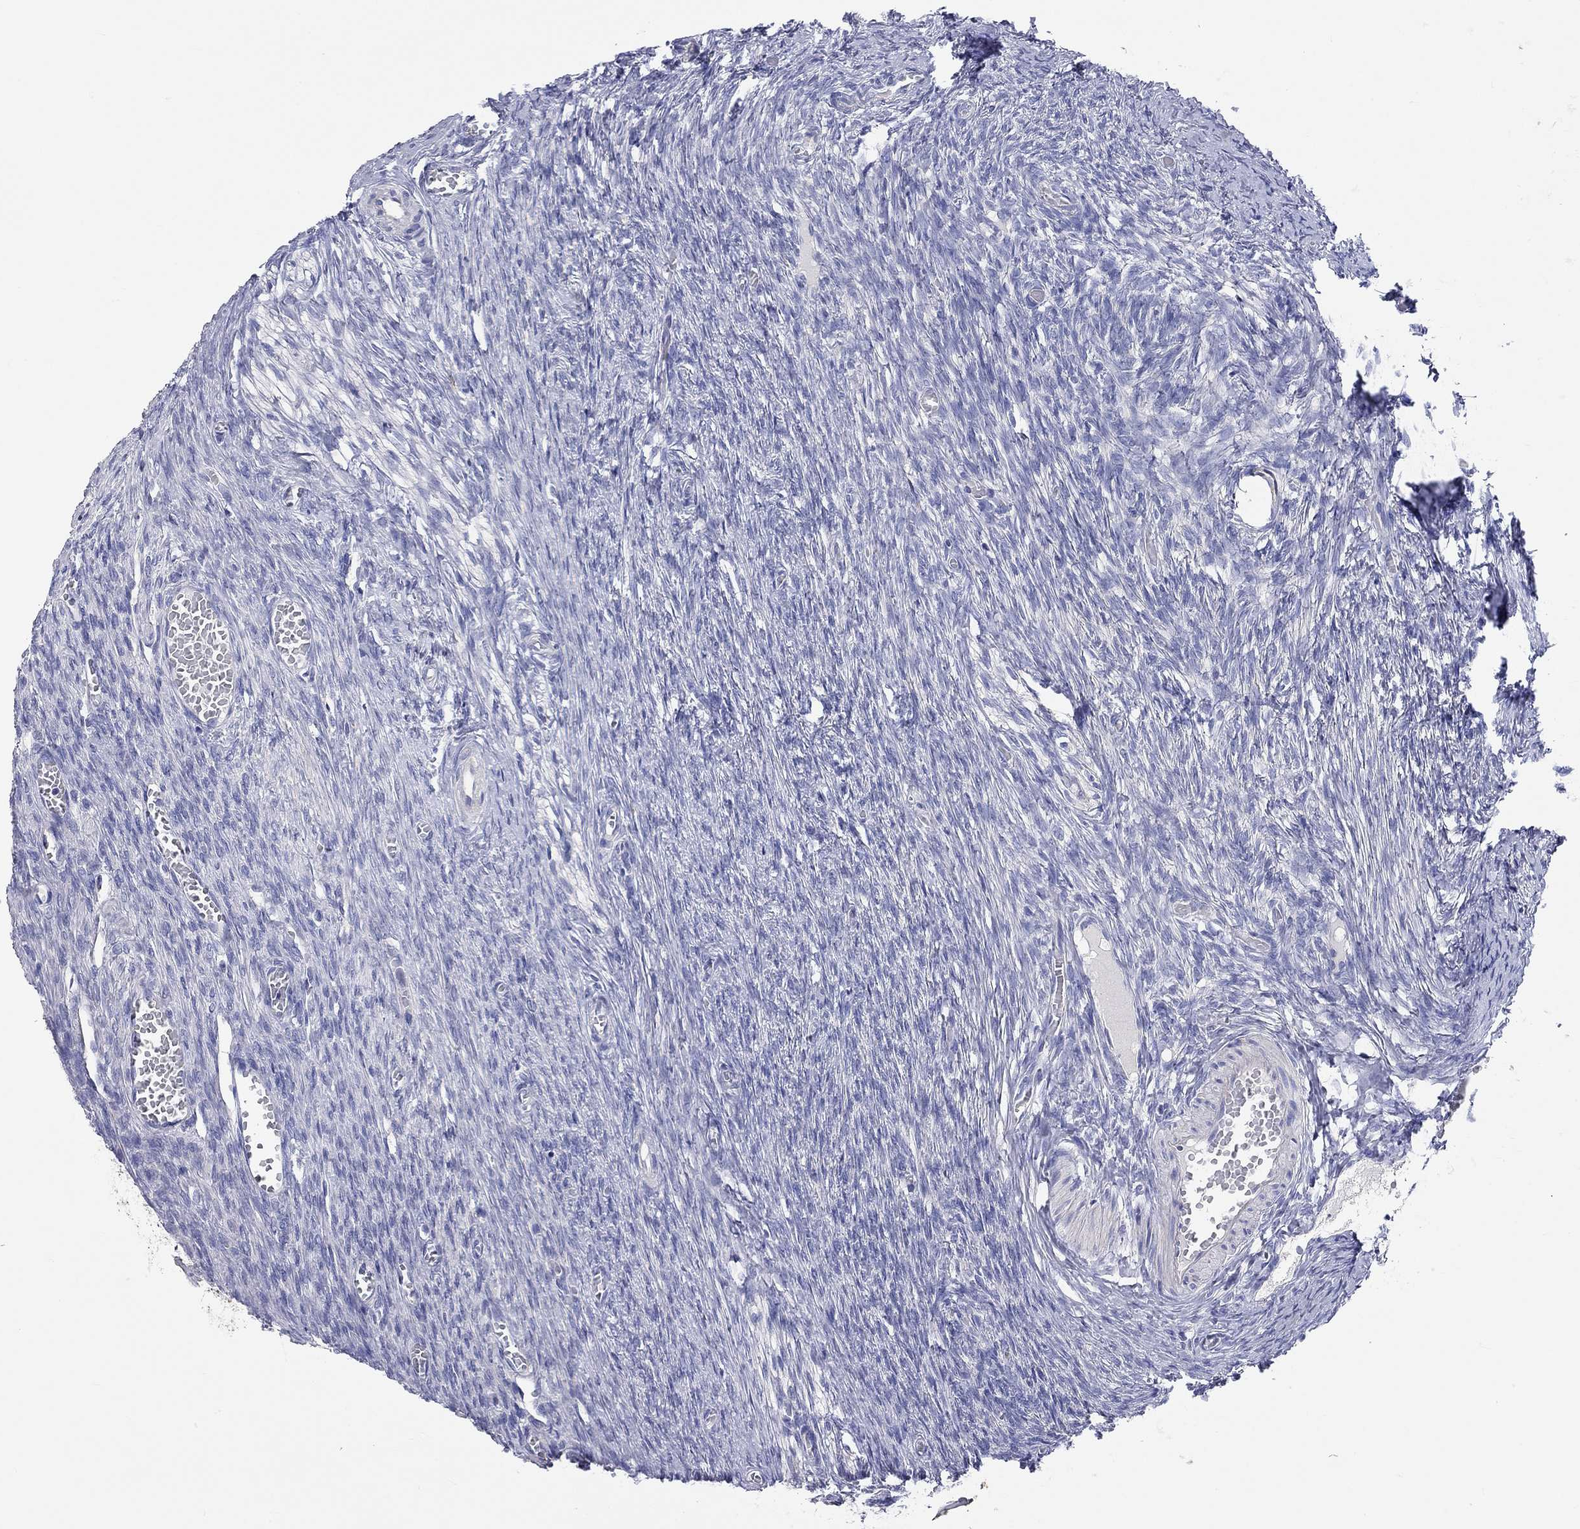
{"staining": {"intensity": "negative", "quantity": "none", "location": "none"}, "tissue": "ovary", "cell_type": "Follicle cells", "image_type": "normal", "snomed": [{"axis": "morphology", "description": "Normal tissue, NOS"}, {"axis": "topography", "description": "Ovary"}], "caption": "Immunohistochemical staining of normal human ovary reveals no significant staining in follicle cells.", "gene": "RCAN1", "patient": {"sex": "female", "age": 27}}